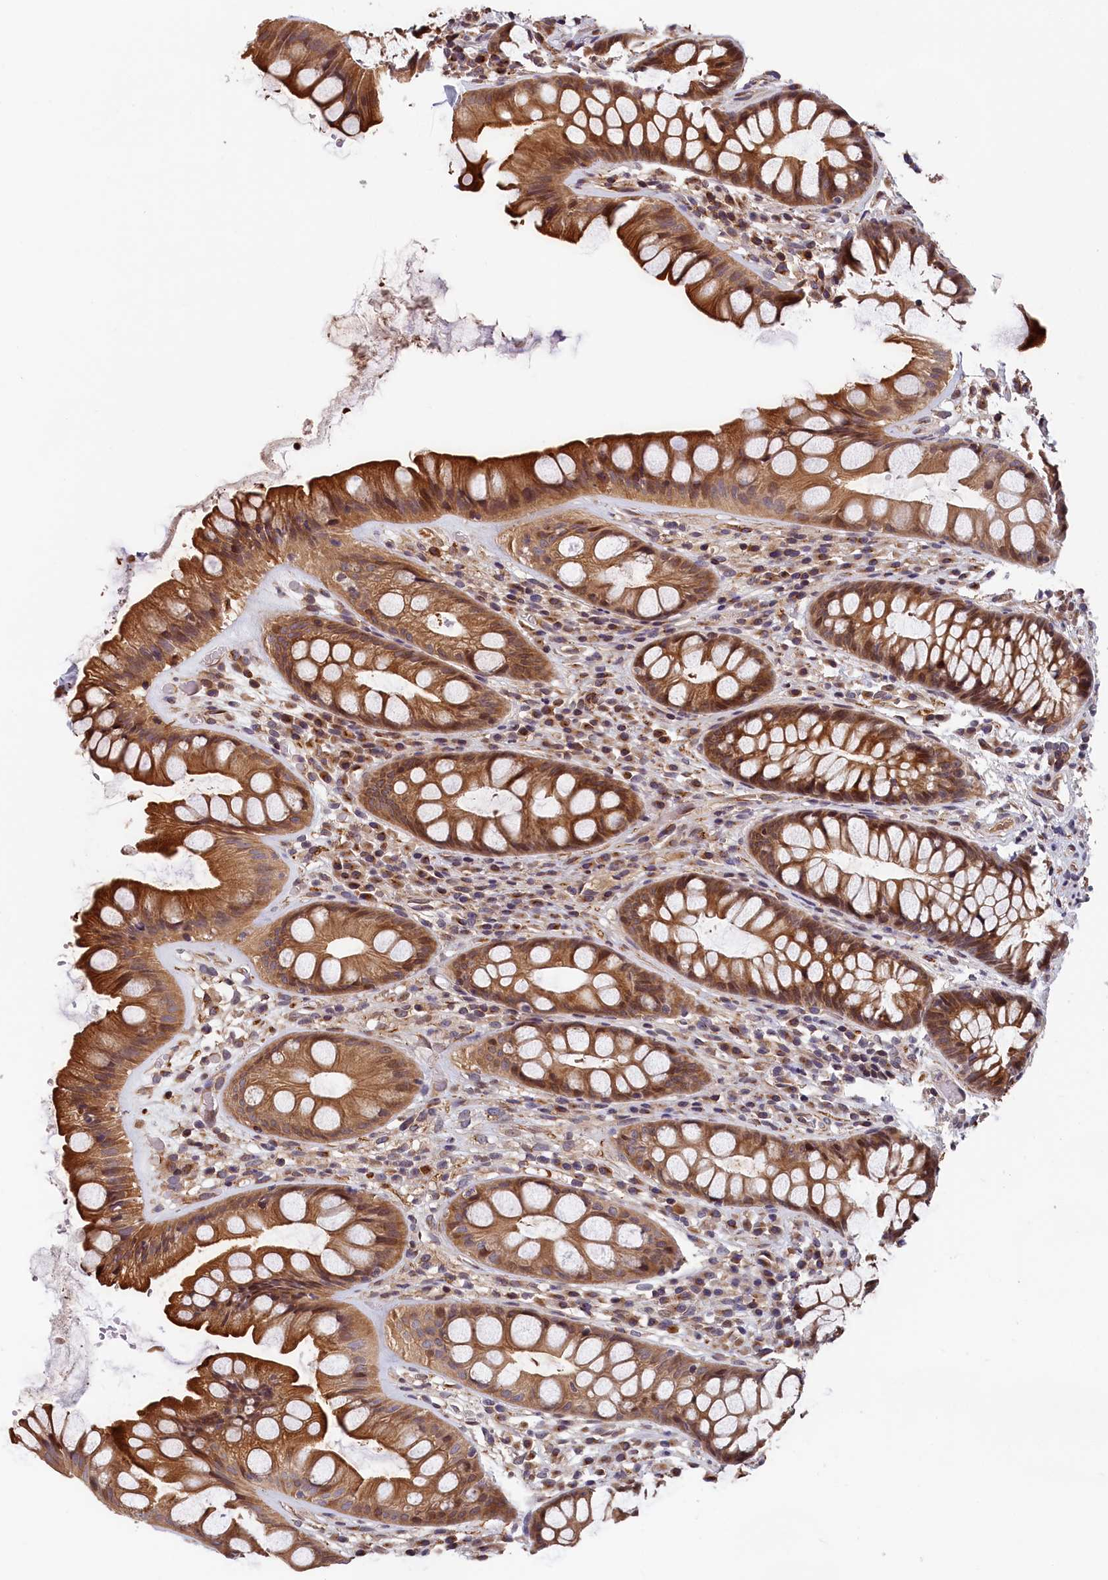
{"staining": {"intensity": "moderate", "quantity": ">75%", "location": "cytoplasmic/membranous"}, "tissue": "rectum", "cell_type": "Glandular cells", "image_type": "normal", "snomed": [{"axis": "morphology", "description": "Normal tissue, NOS"}, {"axis": "topography", "description": "Rectum"}], "caption": "This photomicrograph shows immunohistochemistry staining of benign human rectum, with medium moderate cytoplasmic/membranous positivity in about >75% of glandular cells.", "gene": "TMEM116", "patient": {"sex": "male", "age": 74}}